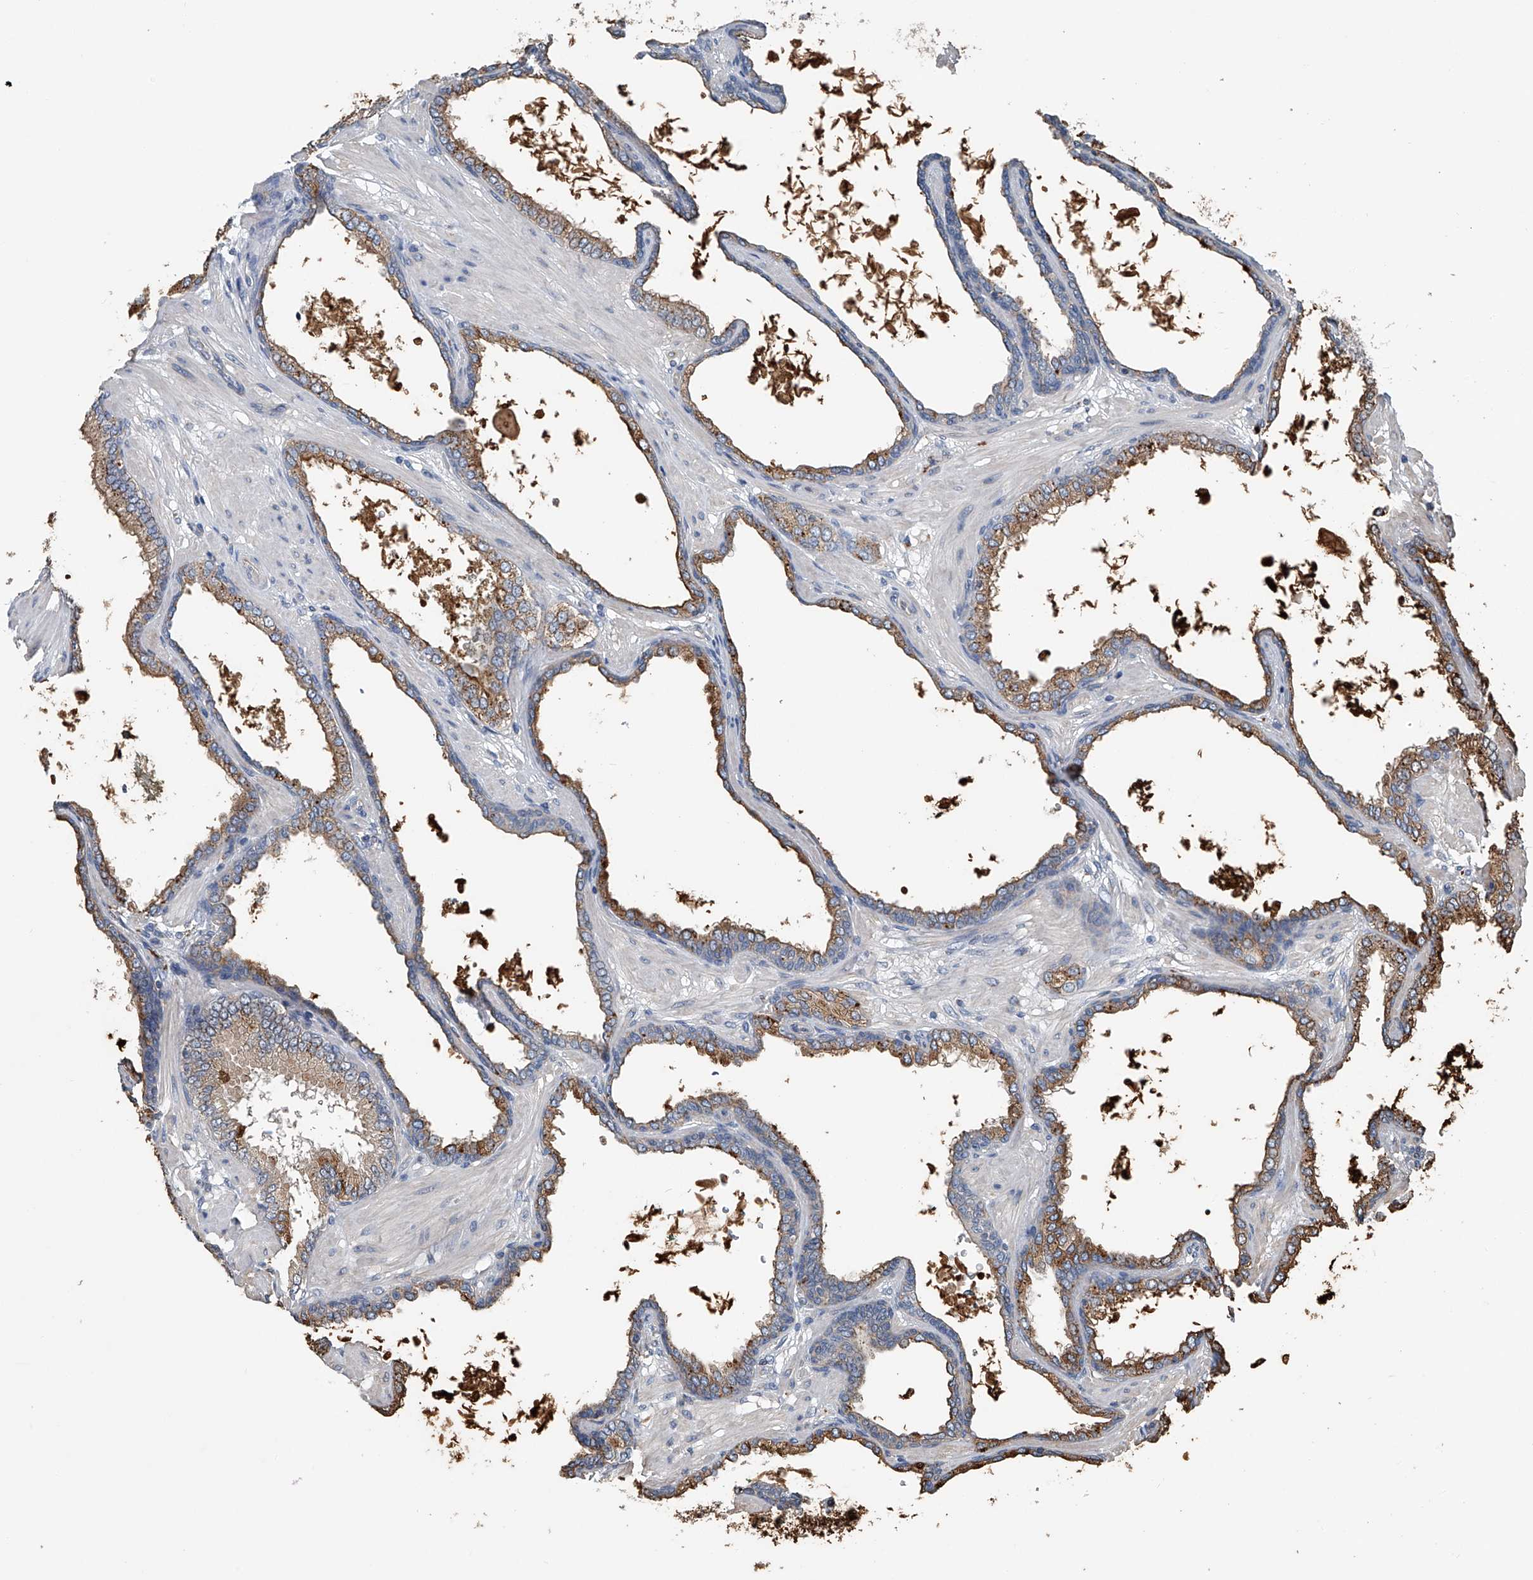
{"staining": {"intensity": "moderate", "quantity": "25%-75%", "location": "cytoplasmic/membranous"}, "tissue": "prostate cancer", "cell_type": "Tumor cells", "image_type": "cancer", "snomed": [{"axis": "morphology", "description": "Adenocarcinoma, Low grade"}, {"axis": "topography", "description": "Prostate"}], "caption": "Prostate cancer (adenocarcinoma (low-grade)) tissue demonstrates moderate cytoplasmic/membranous staining in approximately 25%-75% of tumor cells, visualized by immunohistochemistry.", "gene": "ZNF772", "patient": {"sex": "male", "age": 60}}